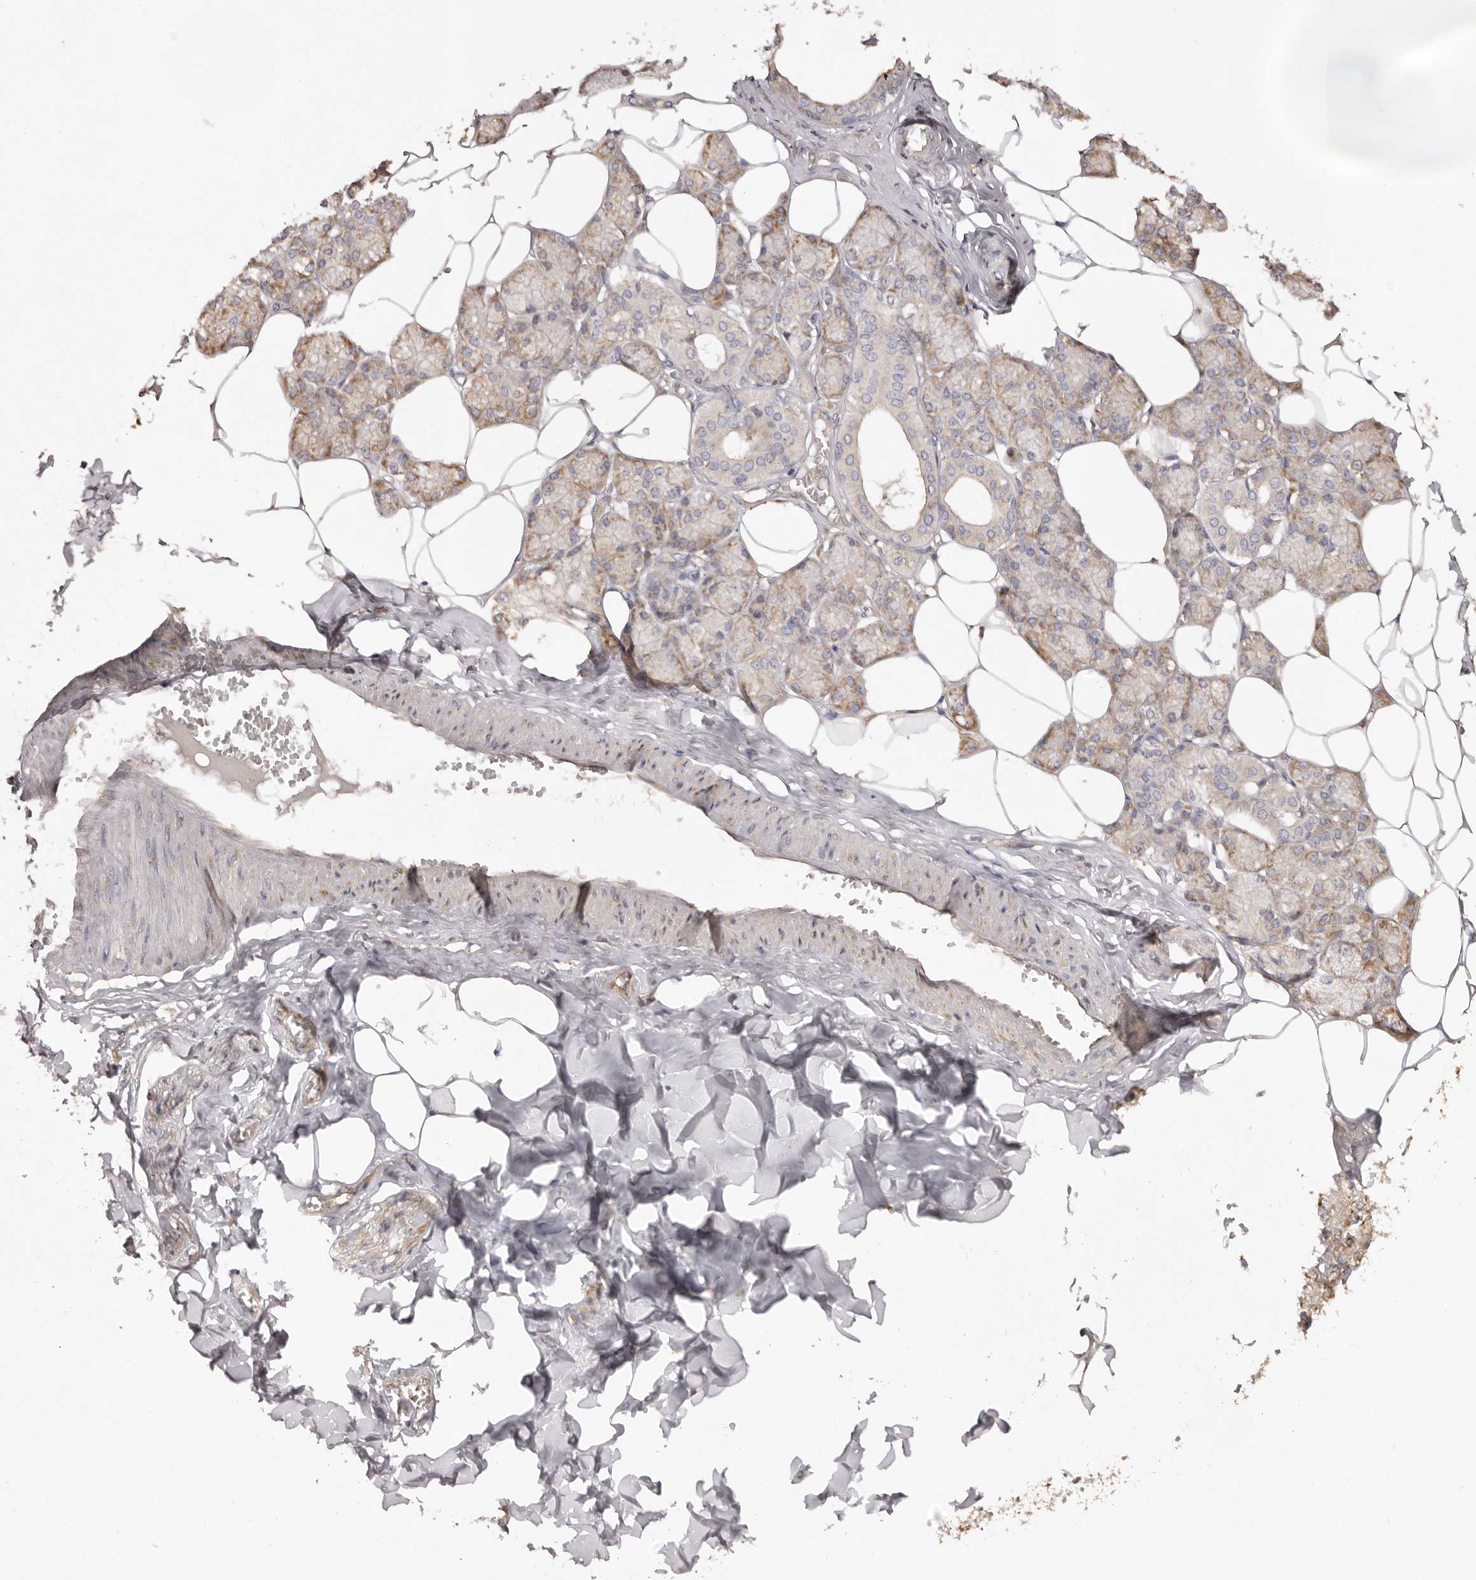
{"staining": {"intensity": "moderate", "quantity": "25%-75%", "location": "cytoplasmic/membranous"}, "tissue": "salivary gland", "cell_type": "Glandular cells", "image_type": "normal", "snomed": [{"axis": "morphology", "description": "Normal tissue, NOS"}, {"axis": "topography", "description": "Salivary gland"}], "caption": "A photomicrograph of human salivary gland stained for a protein displays moderate cytoplasmic/membranous brown staining in glandular cells.", "gene": "RPS6", "patient": {"sex": "male", "age": 62}}